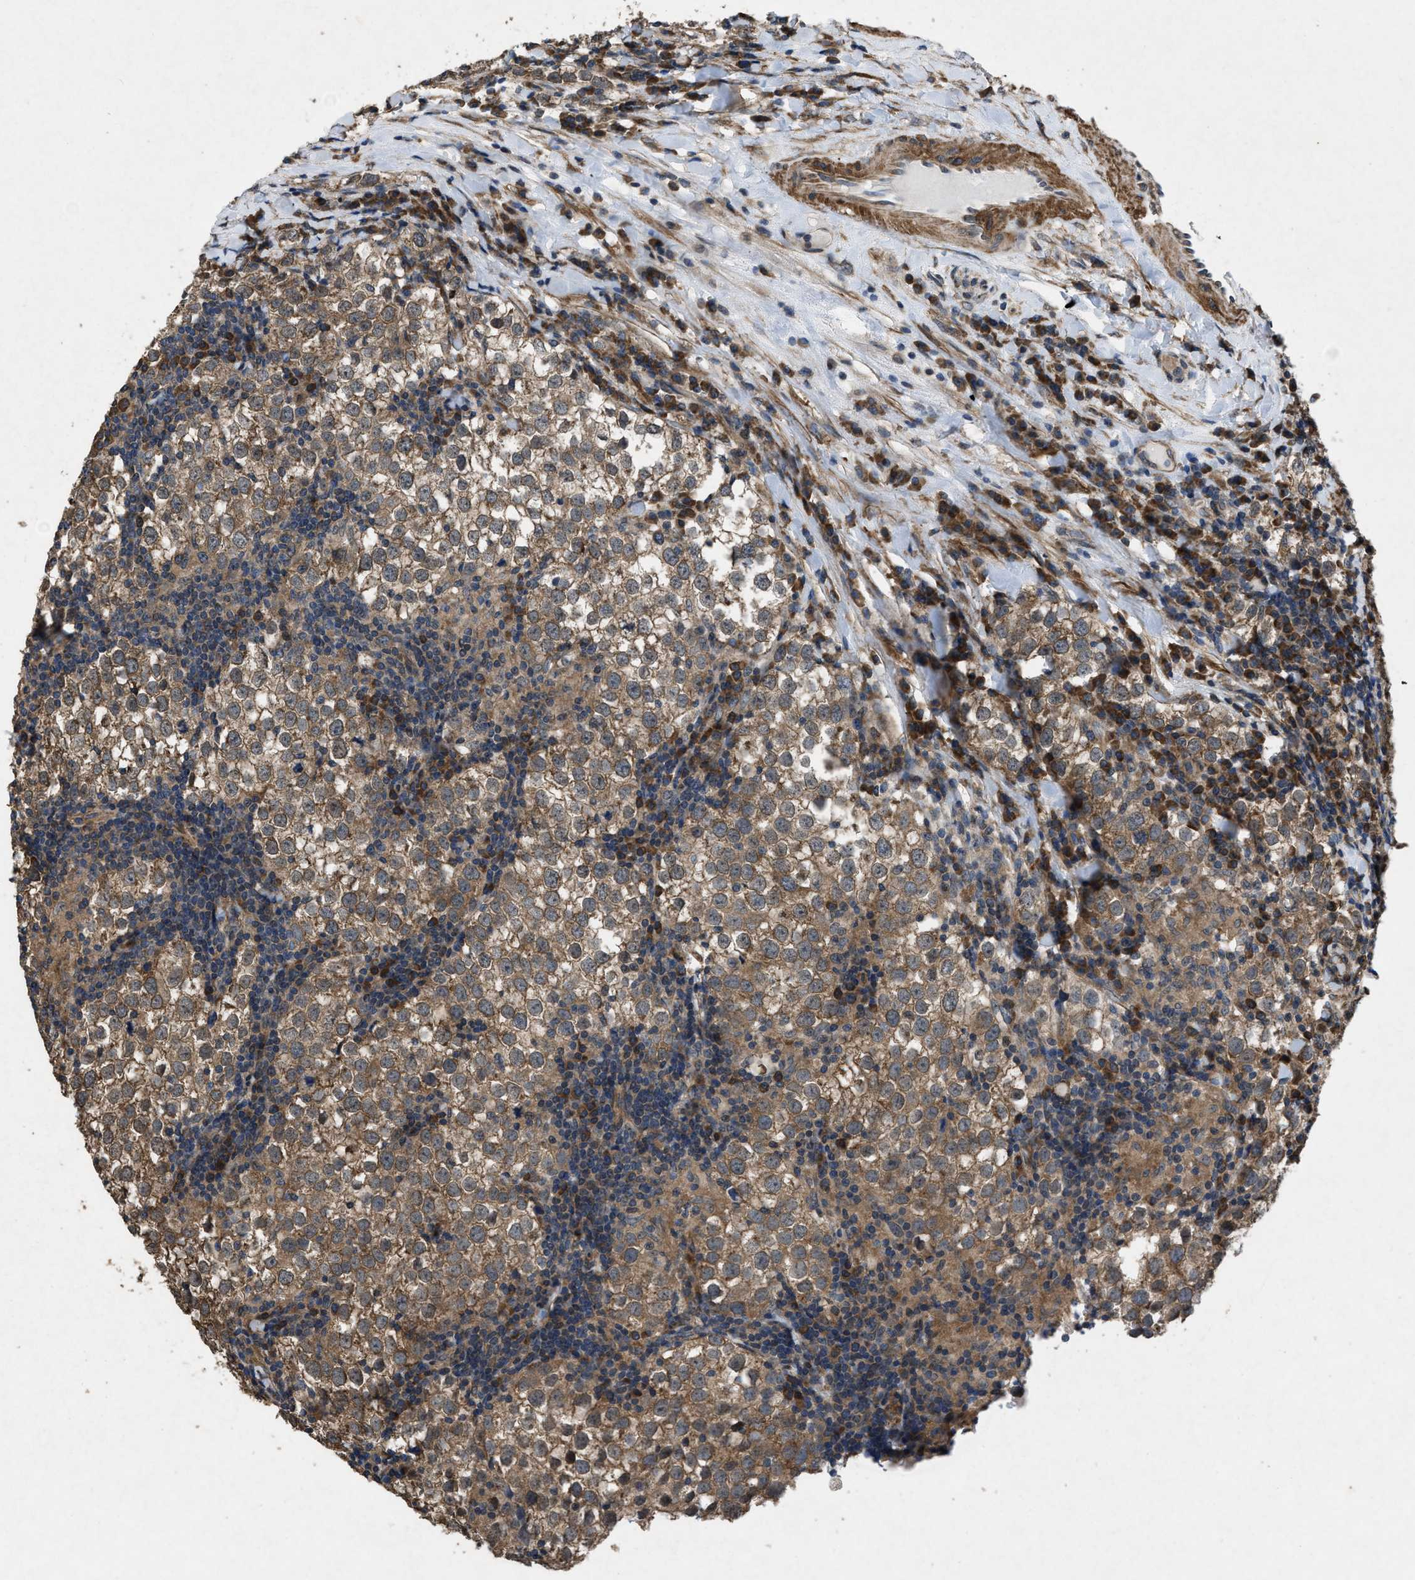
{"staining": {"intensity": "moderate", "quantity": ">75%", "location": "cytoplasmic/membranous"}, "tissue": "testis cancer", "cell_type": "Tumor cells", "image_type": "cancer", "snomed": [{"axis": "morphology", "description": "Seminoma, NOS"}, {"axis": "morphology", "description": "Carcinoma, Embryonal, NOS"}, {"axis": "topography", "description": "Testis"}], "caption": "Immunohistochemical staining of human testis cancer (embryonal carcinoma) demonstrates medium levels of moderate cytoplasmic/membranous protein positivity in approximately >75% of tumor cells.", "gene": "ARL6", "patient": {"sex": "male", "age": 36}}